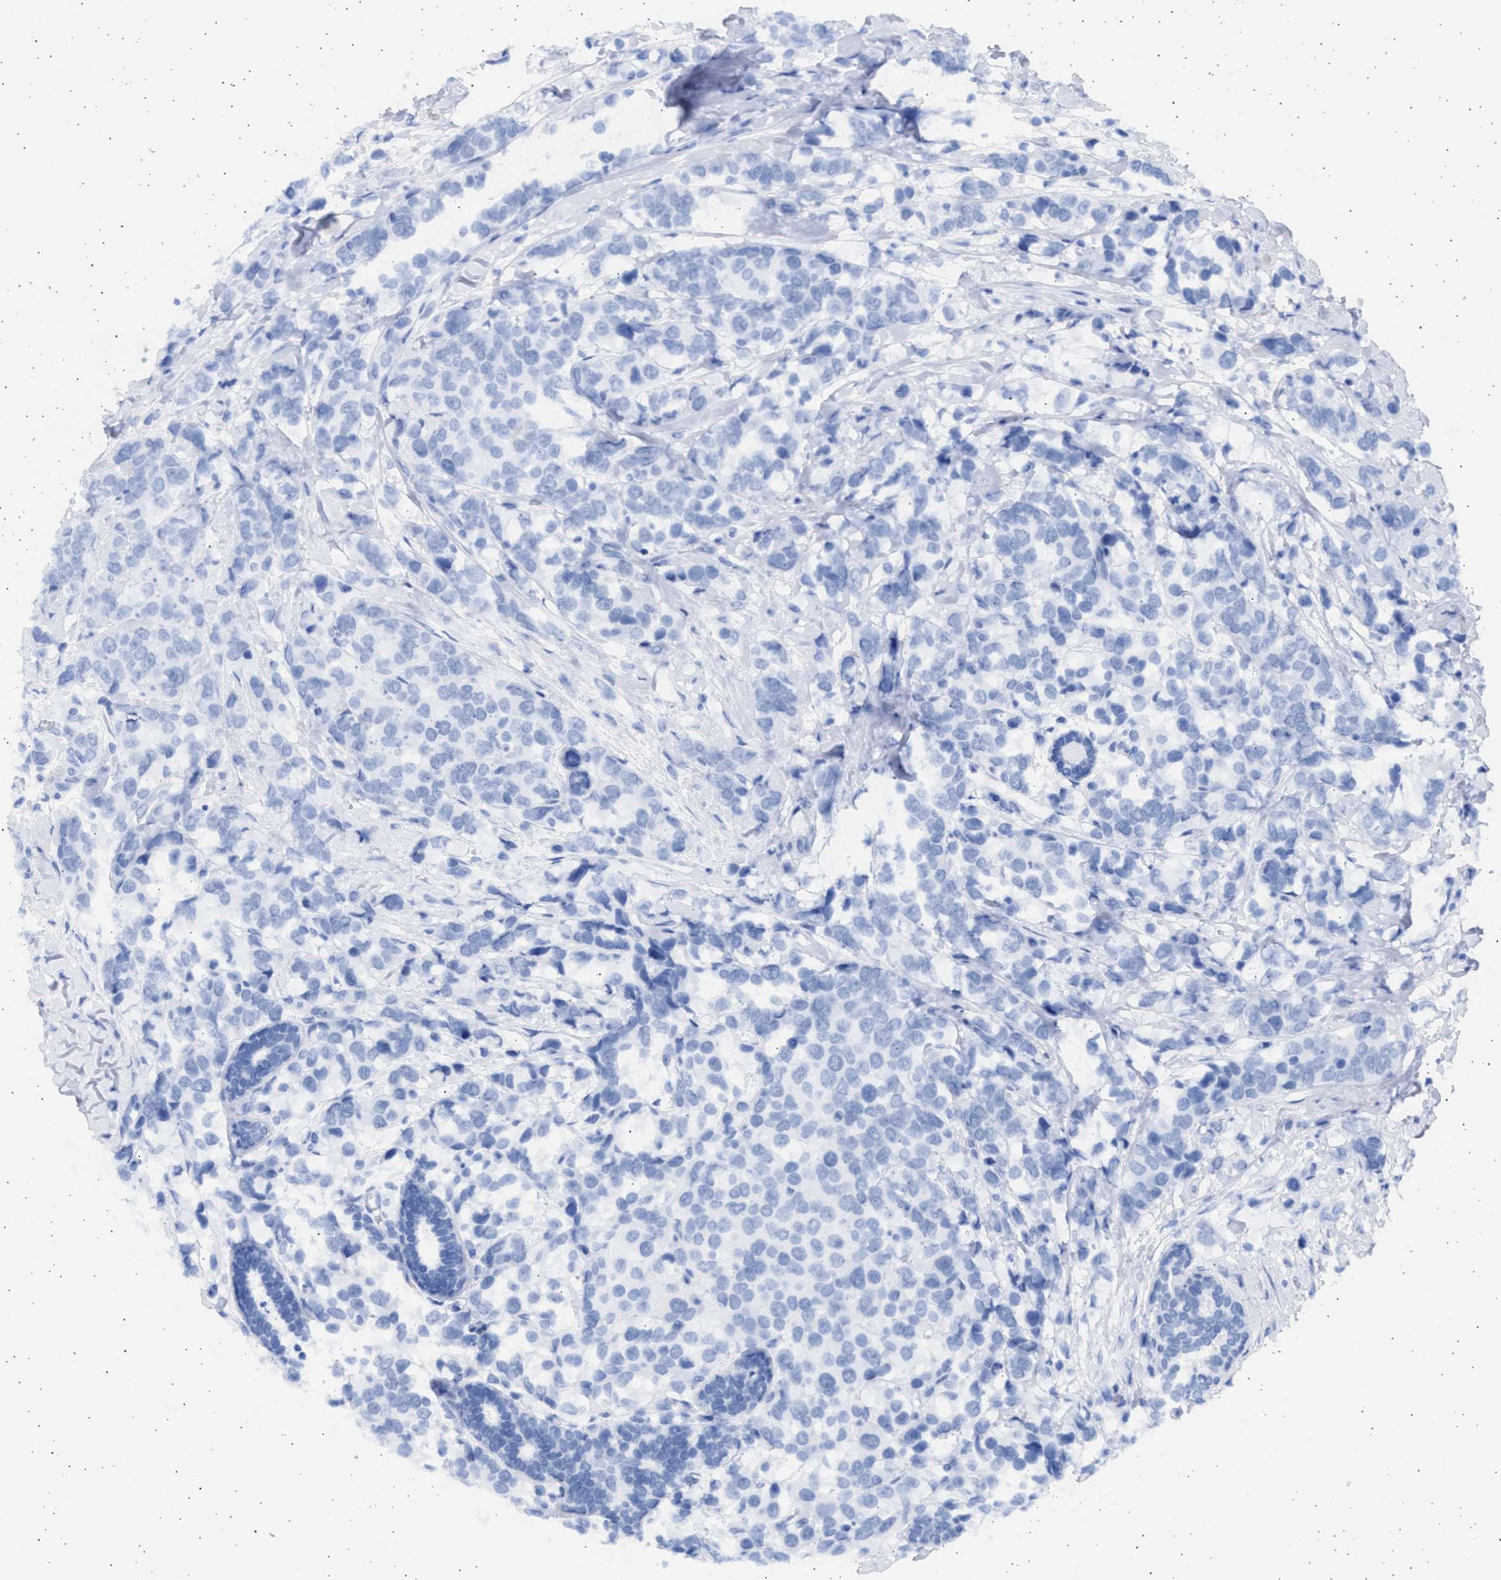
{"staining": {"intensity": "negative", "quantity": "none", "location": "none"}, "tissue": "breast cancer", "cell_type": "Tumor cells", "image_type": "cancer", "snomed": [{"axis": "morphology", "description": "Lobular carcinoma"}, {"axis": "topography", "description": "Breast"}], "caption": "IHC of human lobular carcinoma (breast) shows no expression in tumor cells.", "gene": "ALDOC", "patient": {"sex": "female", "age": 59}}